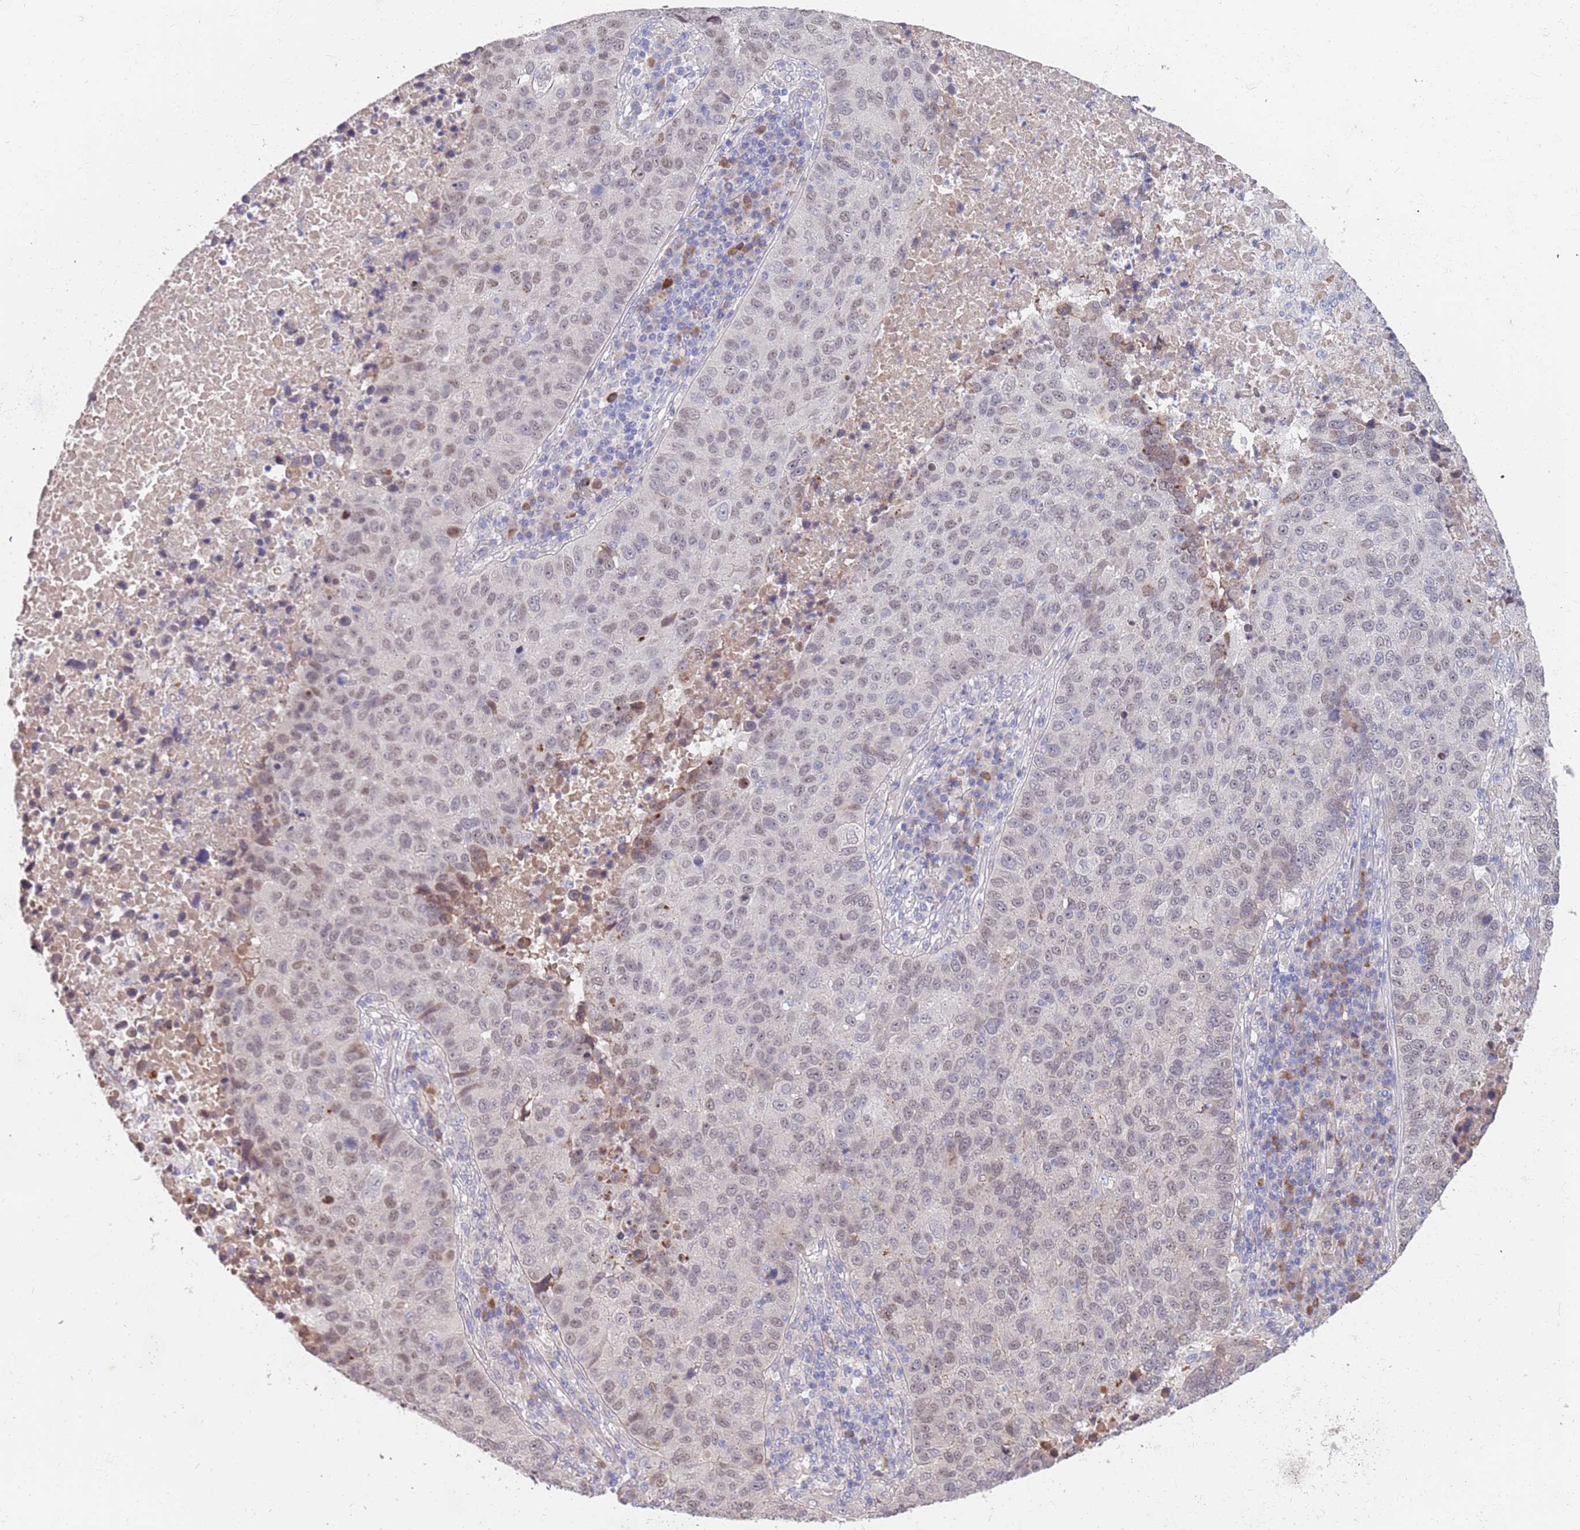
{"staining": {"intensity": "weak", "quantity": "25%-75%", "location": "nuclear"}, "tissue": "lung cancer", "cell_type": "Tumor cells", "image_type": "cancer", "snomed": [{"axis": "morphology", "description": "Squamous cell carcinoma, NOS"}, {"axis": "topography", "description": "Lung"}], "caption": "IHC staining of lung squamous cell carcinoma, which shows low levels of weak nuclear expression in approximately 25%-75% of tumor cells indicating weak nuclear protein staining. The staining was performed using DAB (3,3'-diaminobenzidine) (brown) for protein detection and nuclei were counterstained in hematoxylin (blue).", "gene": "ZNF746", "patient": {"sex": "male", "age": 73}}